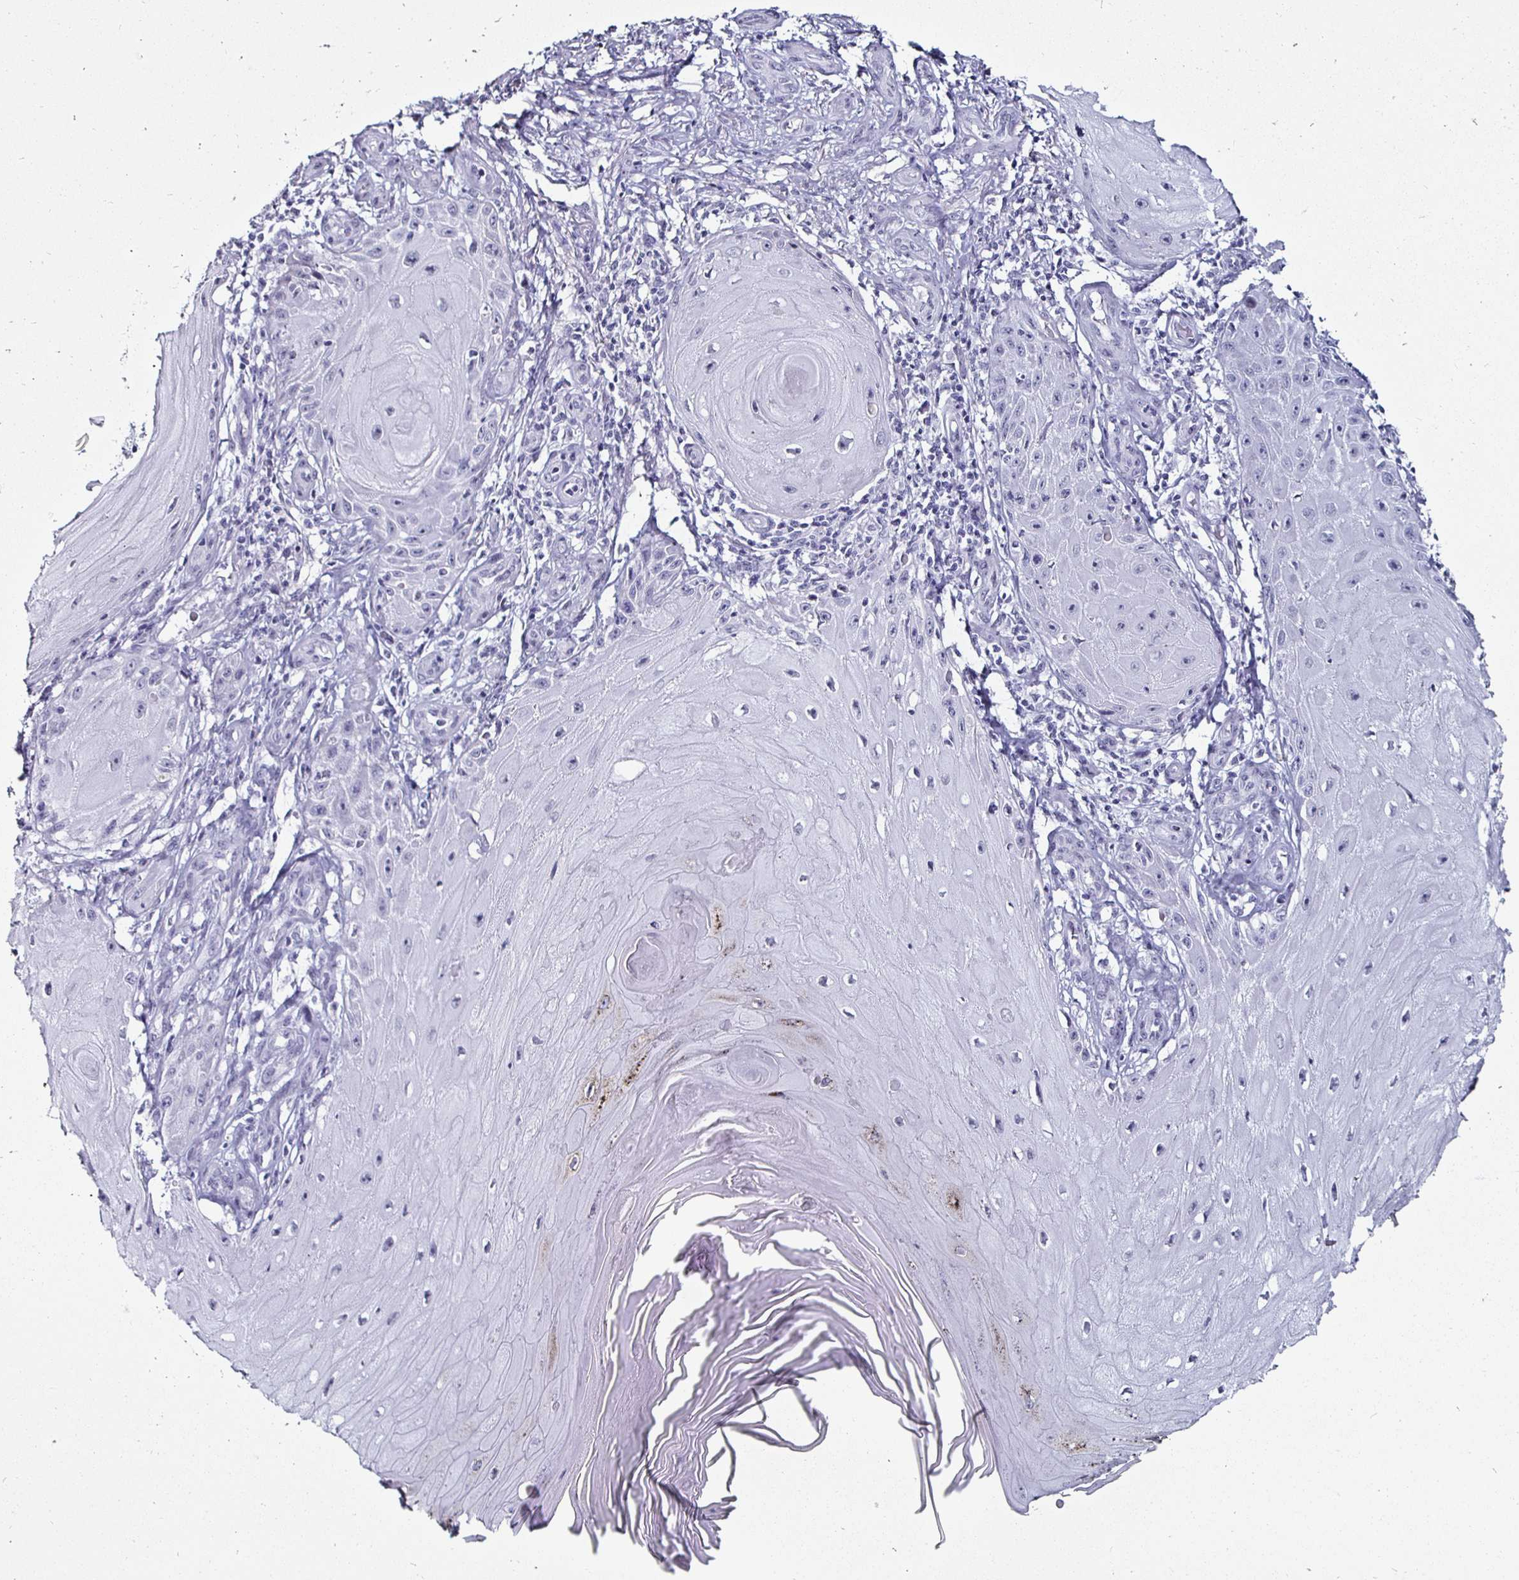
{"staining": {"intensity": "negative", "quantity": "none", "location": "none"}, "tissue": "skin cancer", "cell_type": "Tumor cells", "image_type": "cancer", "snomed": [{"axis": "morphology", "description": "Squamous cell carcinoma, NOS"}, {"axis": "topography", "description": "Skin"}], "caption": "A high-resolution image shows immunohistochemistry staining of skin cancer, which demonstrates no significant positivity in tumor cells.", "gene": "KRT4", "patient": {"sex": "female", "age": 77}}